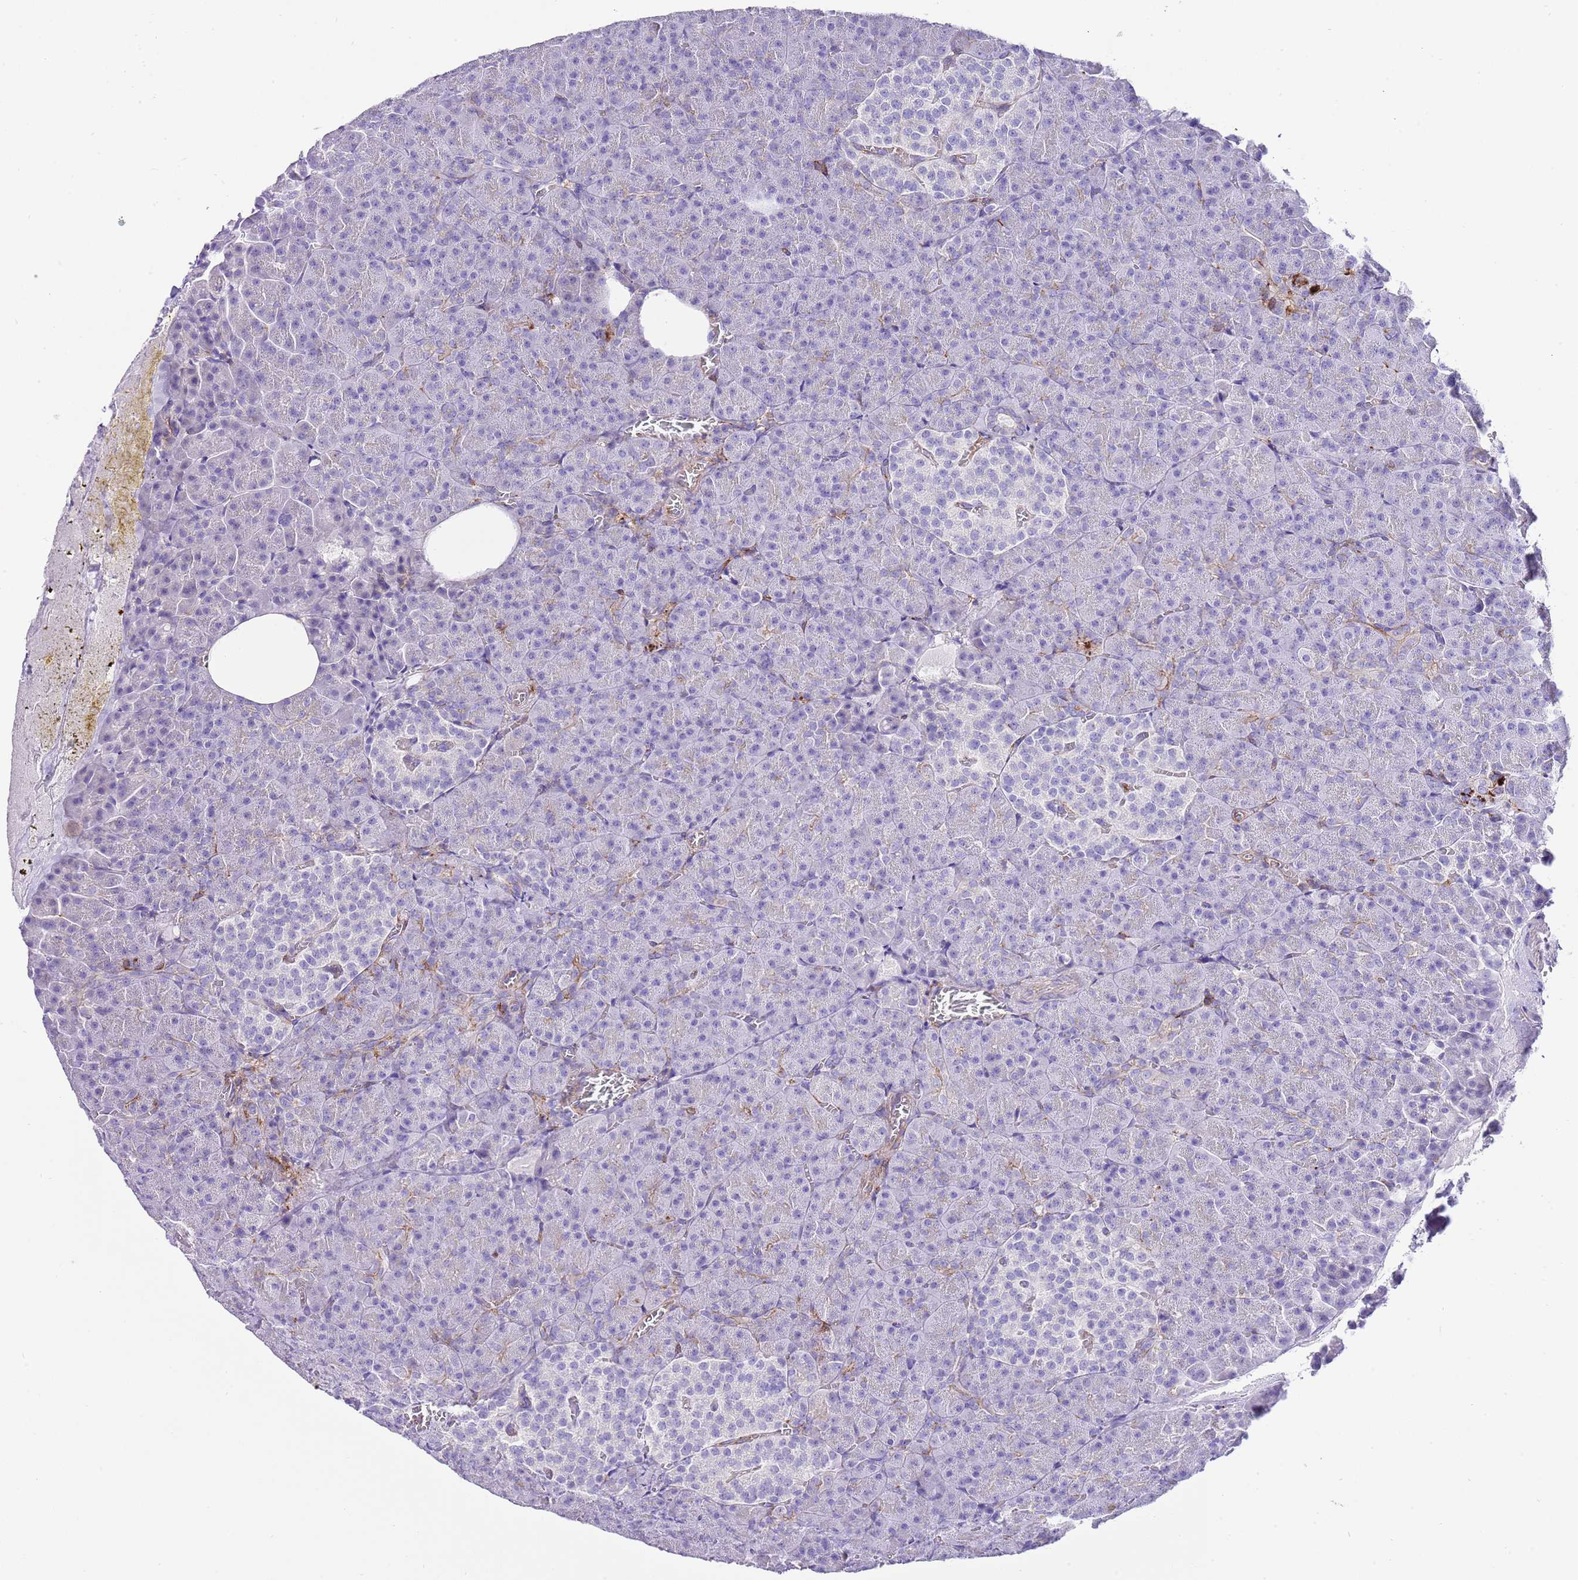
{"staining": {"intensity": "negative", "quantity": "none", "location": "none"}, "tissue": "pancreas", "cell_type": "Exocrine glandular cells", "image_type": "normal", "snomed": [{"axis": "morphology", "description": "Normal tissue, NOS"}, {"axis": "topography", "description": "Pancreas"}], "caption": "An immunohistochemistry (IHC) image of unremarkable pancreas is shown. There is no staining in exocrine glandular cells of pancreas.", "gene": "ALDH3A1", "patient": {"sex": "female", "age": 74}}